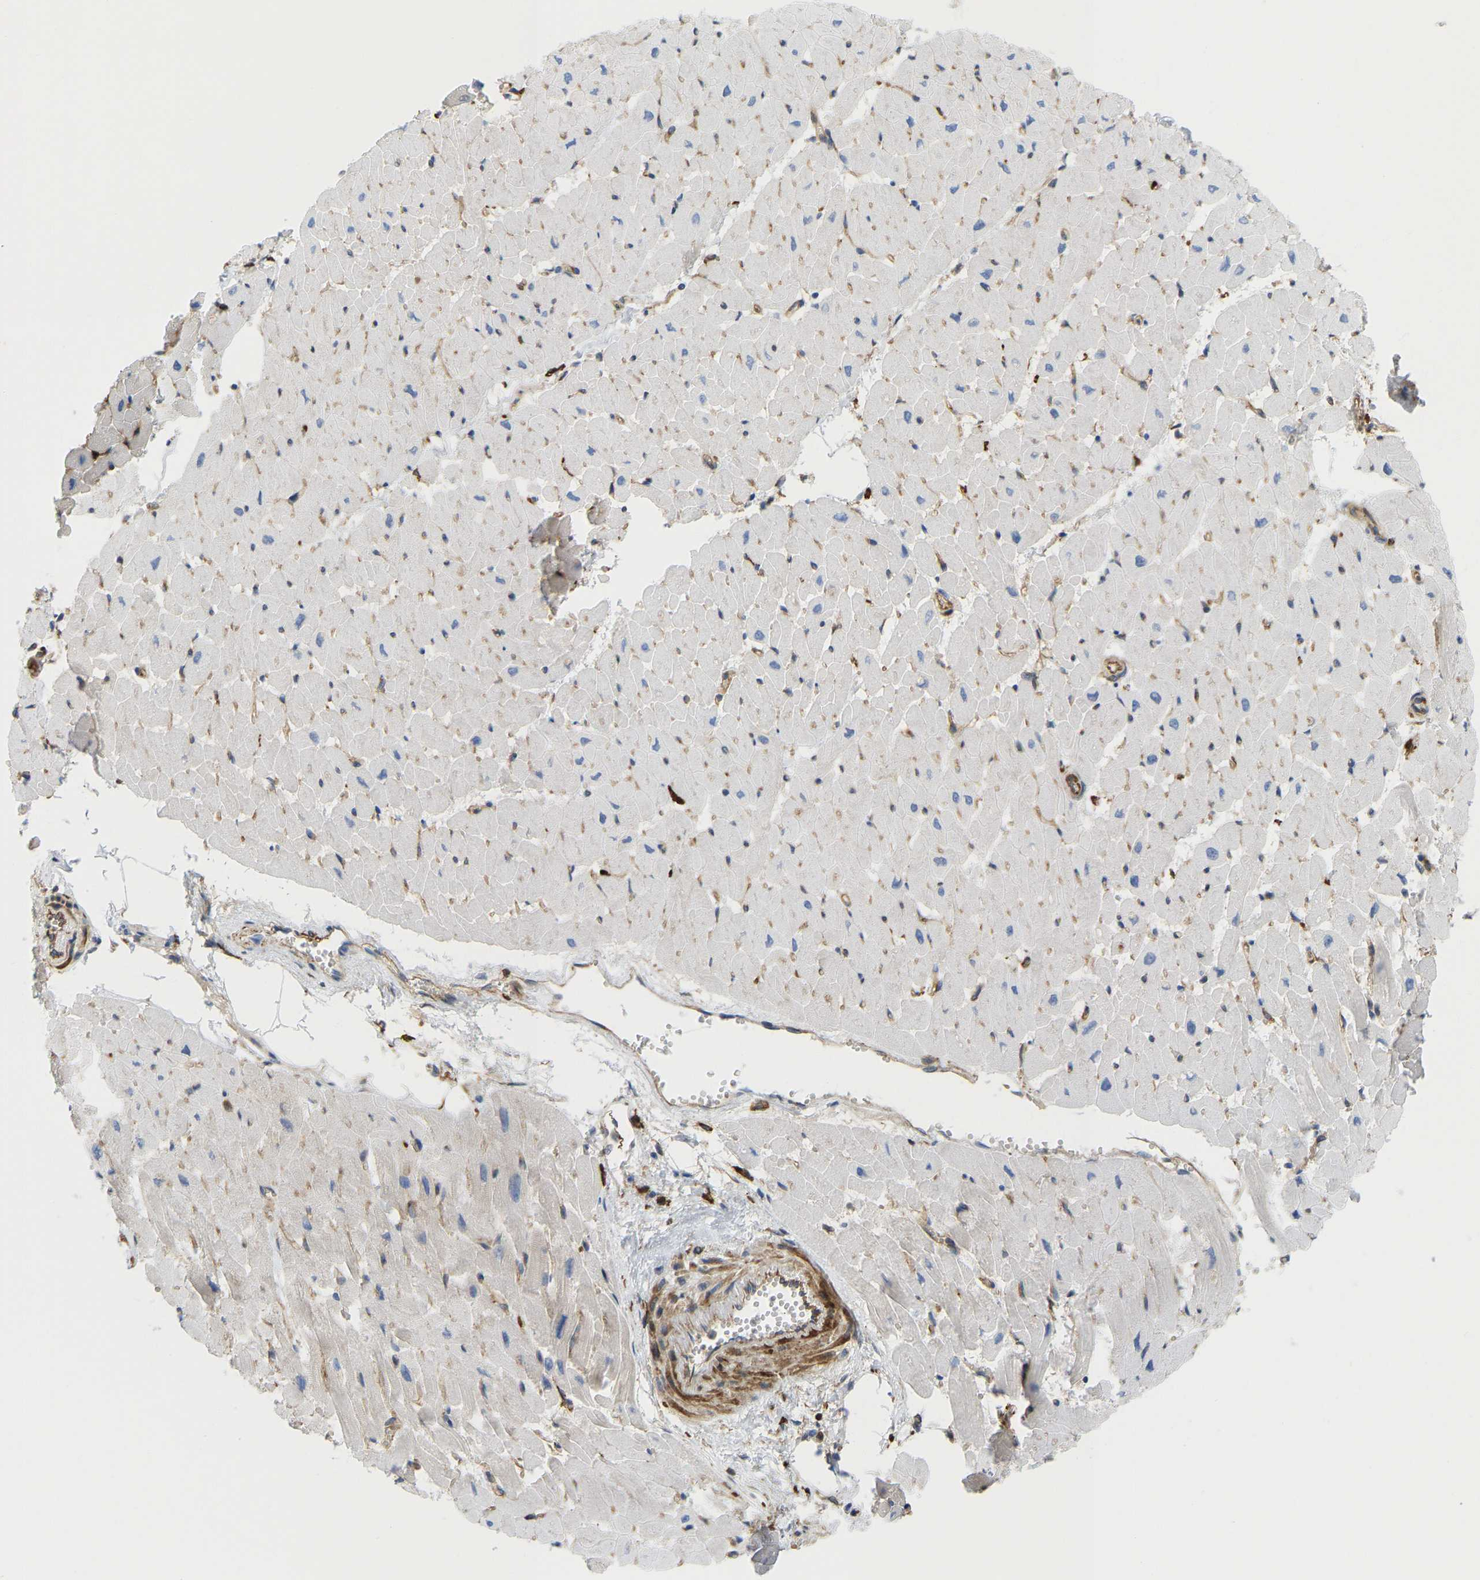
{"staining": {"intensity": "negative", "quantity": "none", "location": "none"}, "tissue": "heart muscle", "cell_type": "Cardiomyocytes", "image_type": "normal", "snomed": [{"axis": "morphology", "description": "Normal tissue, NOS"}, {"axis": "topography", "description": "Heart"}], "caption": "Immunohistochemical staining of benign heart muscle reveals no significant staining in cardiomyocytes. (DAB (3,3'-diaminobenzidine) IHC, high magnification).", "gene": "PICALM", "patient": {"sex": "female", "age": 19}}